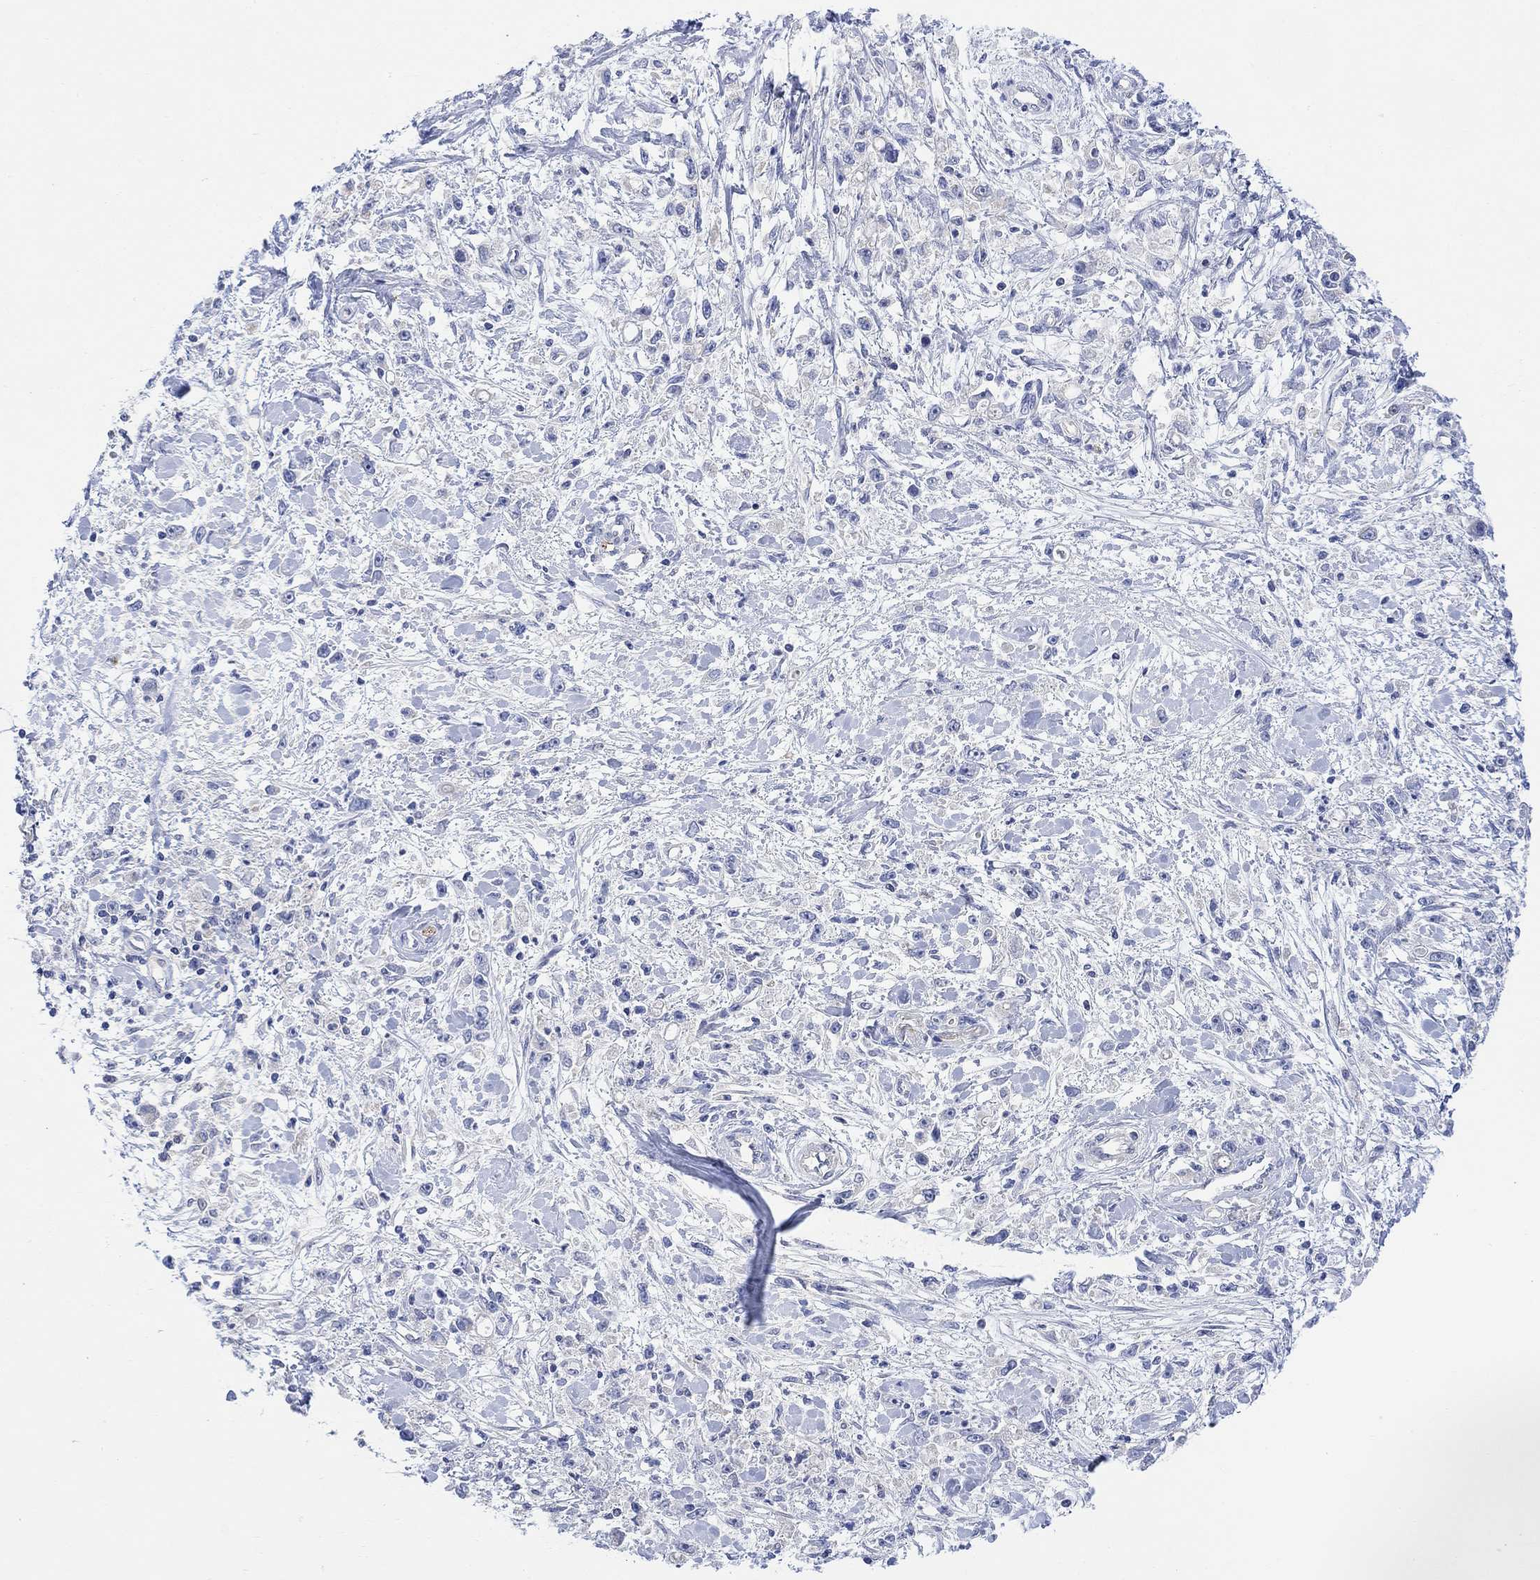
{"staining": {"intensity": "negative", "quantity": "none", "location": "none"}, "tissue": "stomach cancer", "cell_type": "Tumor cells", "image_type": "cancer", "snomed": [{"axis": "morphology", "description": "Adenocarcinoma, NOS"}, {"axis": "topography", "description": "Stomach"}], "caption": "Image shows no protein staining in tumor cells of stomach cancer (adenocarcinoma) tissue.", "gene": "ARSK", "patient": {"sex": "female", "age": 59}}